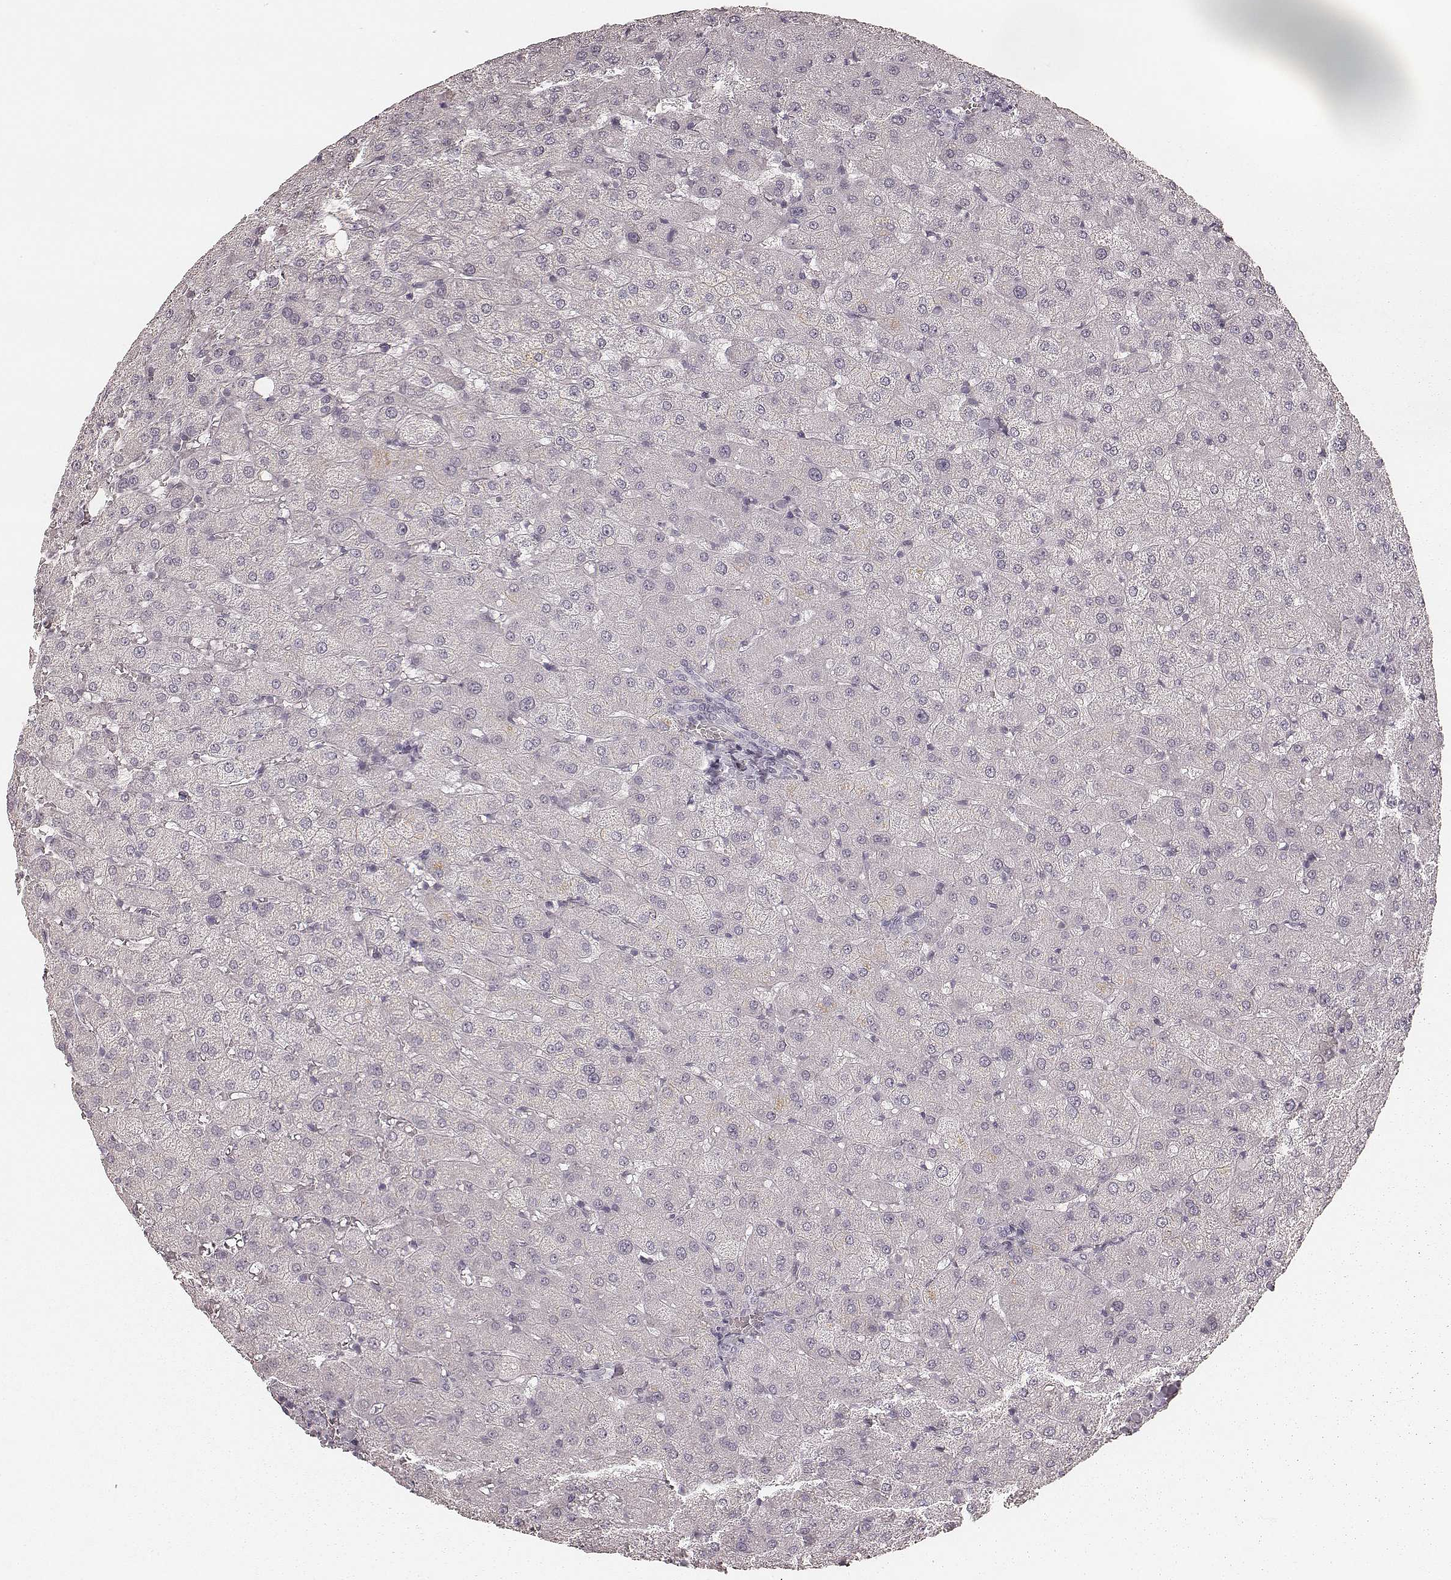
{"staining": {"intensity": "negative", "quantity": "none", "location": "none"}, "tissue": "liver", "cell_type": "Cholangiocytes", "image_type": "normal", "snomed": [{"axis": "morphology", "description": "Normal tissue, NOS"}, {"axis": "topography", "description": "Liver"}], "caption": "This micrograph is of unremarkable liver stained with immunohistochemistry (IHC) to label a protein in brown with the nuclei are counter-stained blue. There is no positivity in cholangiocytes.", "gene": "SMIM24", "patient": {"sex": "female", "age": 50}}